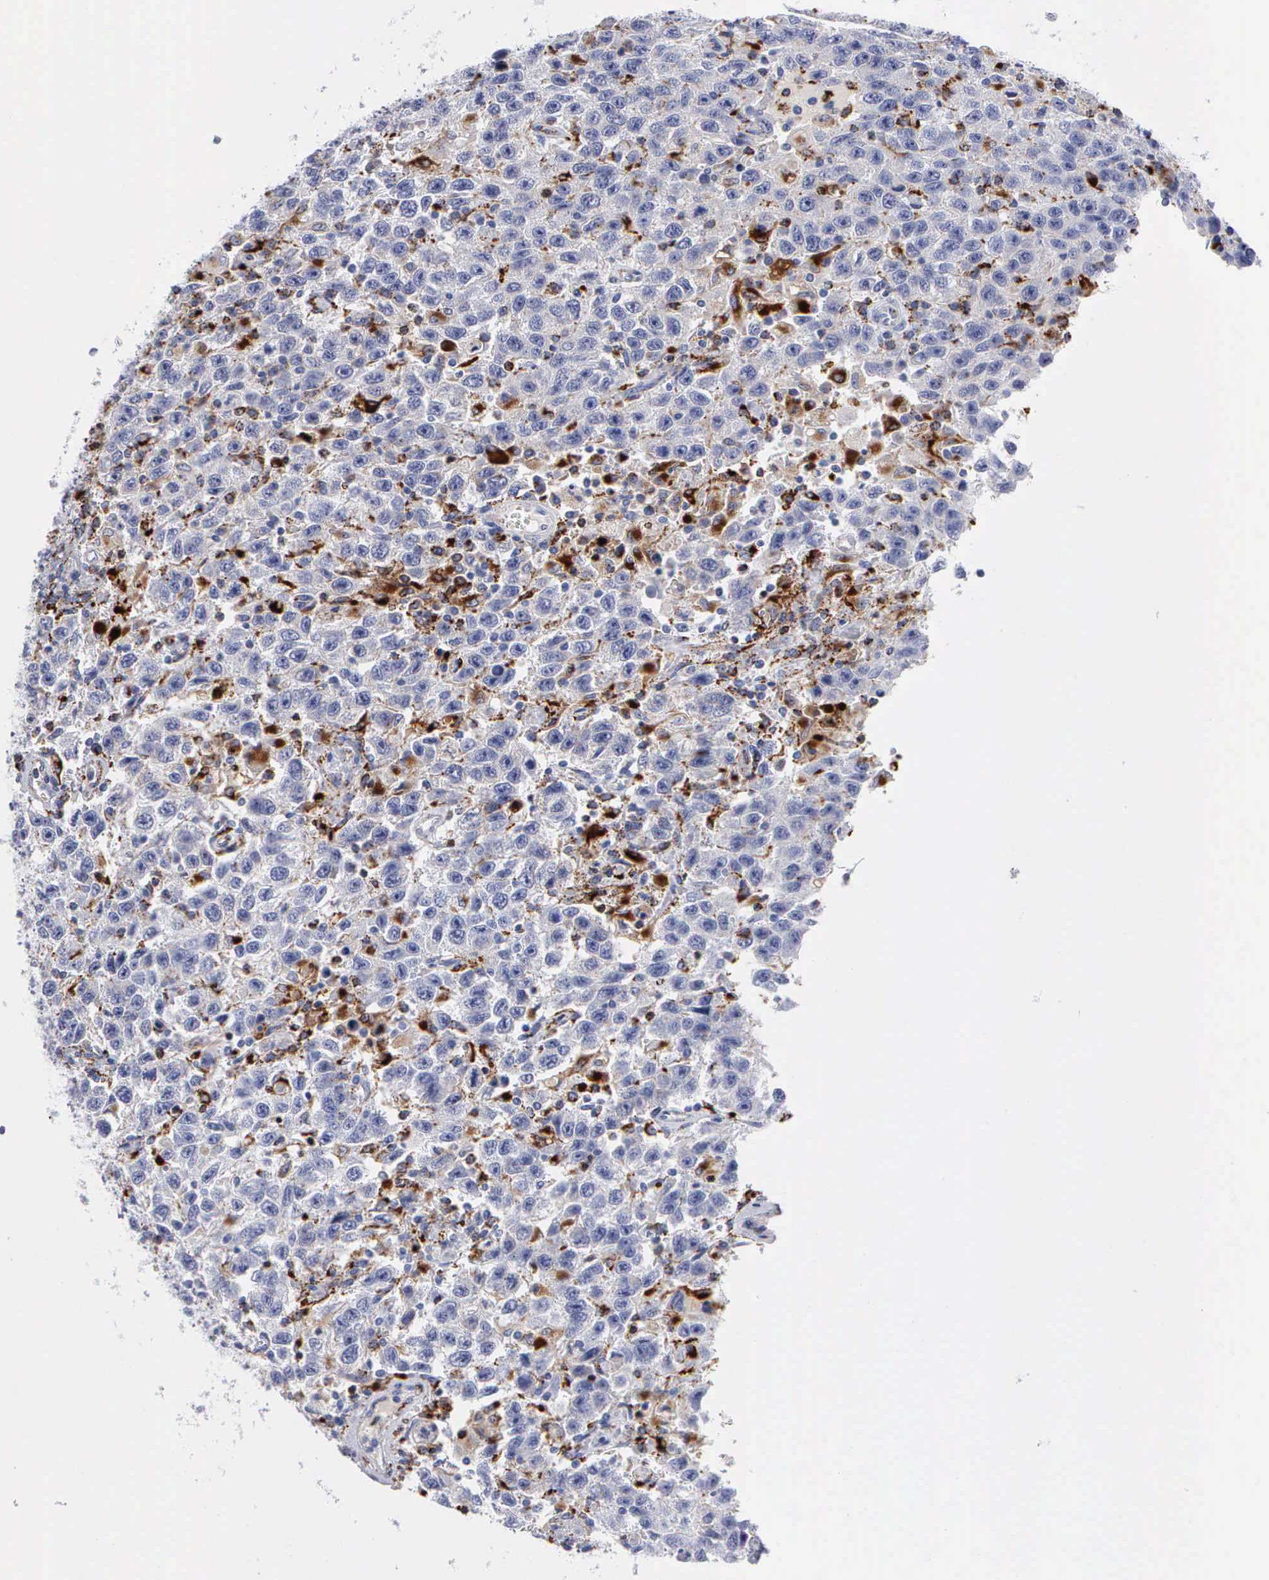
{"staining": {"intensity": "negative", "quantity": "none", "location": "none"}, "tissue": "testis cancer", "cell_type": "Tumor cells", "image_type": "cancer", "snomed": [{"axis": "morphology", "description": "Seminoma, NOS"}, {"axis": "topography", "description": "Testis"}], "caption": "Tumor cells show no significant expression in testis cancer (seminoma). The staining was performed using DAB (3,3'-diaminobenzidine) to visualize the protein expression in brown, while the nuclei were stained in blue with hematoxylin (Magnification: 20x).", "gene": "CTSH", "patient": {"sex": "male", "age": 41}}